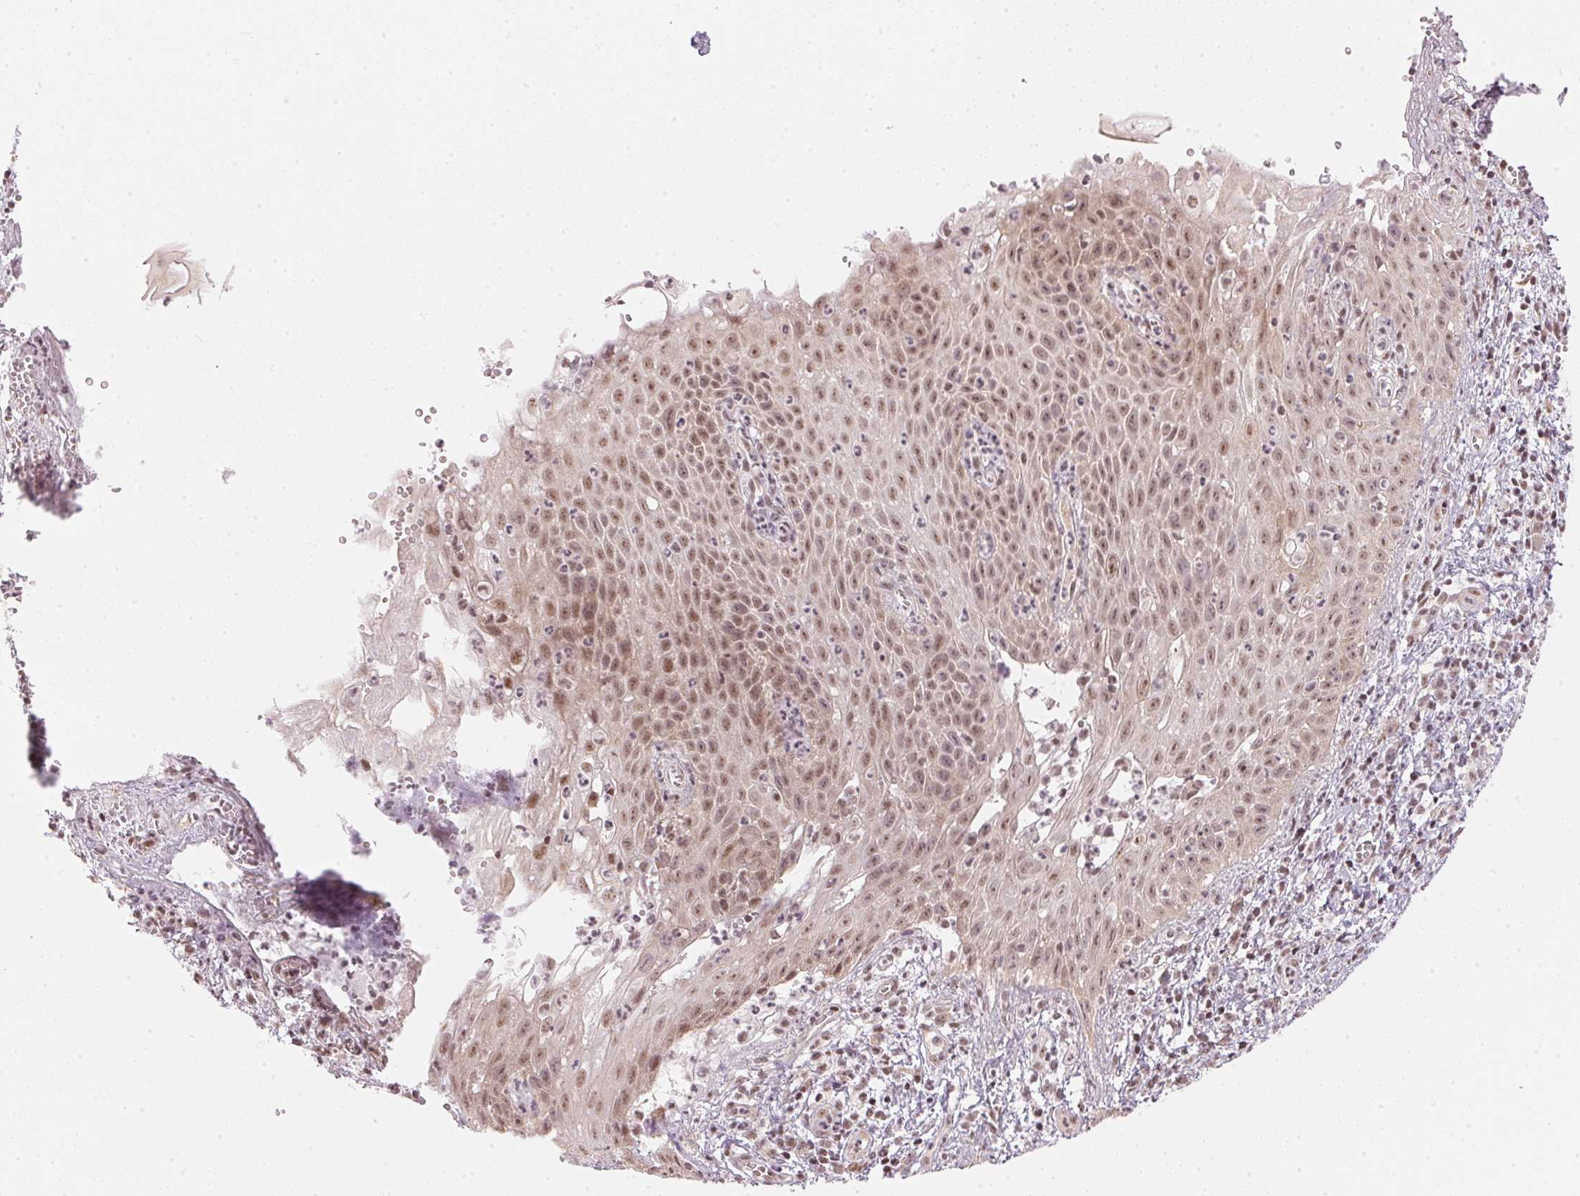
{"staining": {"intensity": "moderate", "quantity": ">75%", "location": "nuclear"}, "tissue": "cervical cancer", "cell_type": "Tumor cells", "image_type": "cancer", "snomed": [{"axis": "morphology", "description": "Squamous cell carcinoma, NOS"}, {"axis": "topography", "description": "Cervix"}], "caption": "Immunohistochemical staining of cervical cancer shows medium levels of moderate nuclear protein staining in about >75% of tumor cells.", "gene": "KAT6A", "patient": {"sex": "female", "age": 30}}